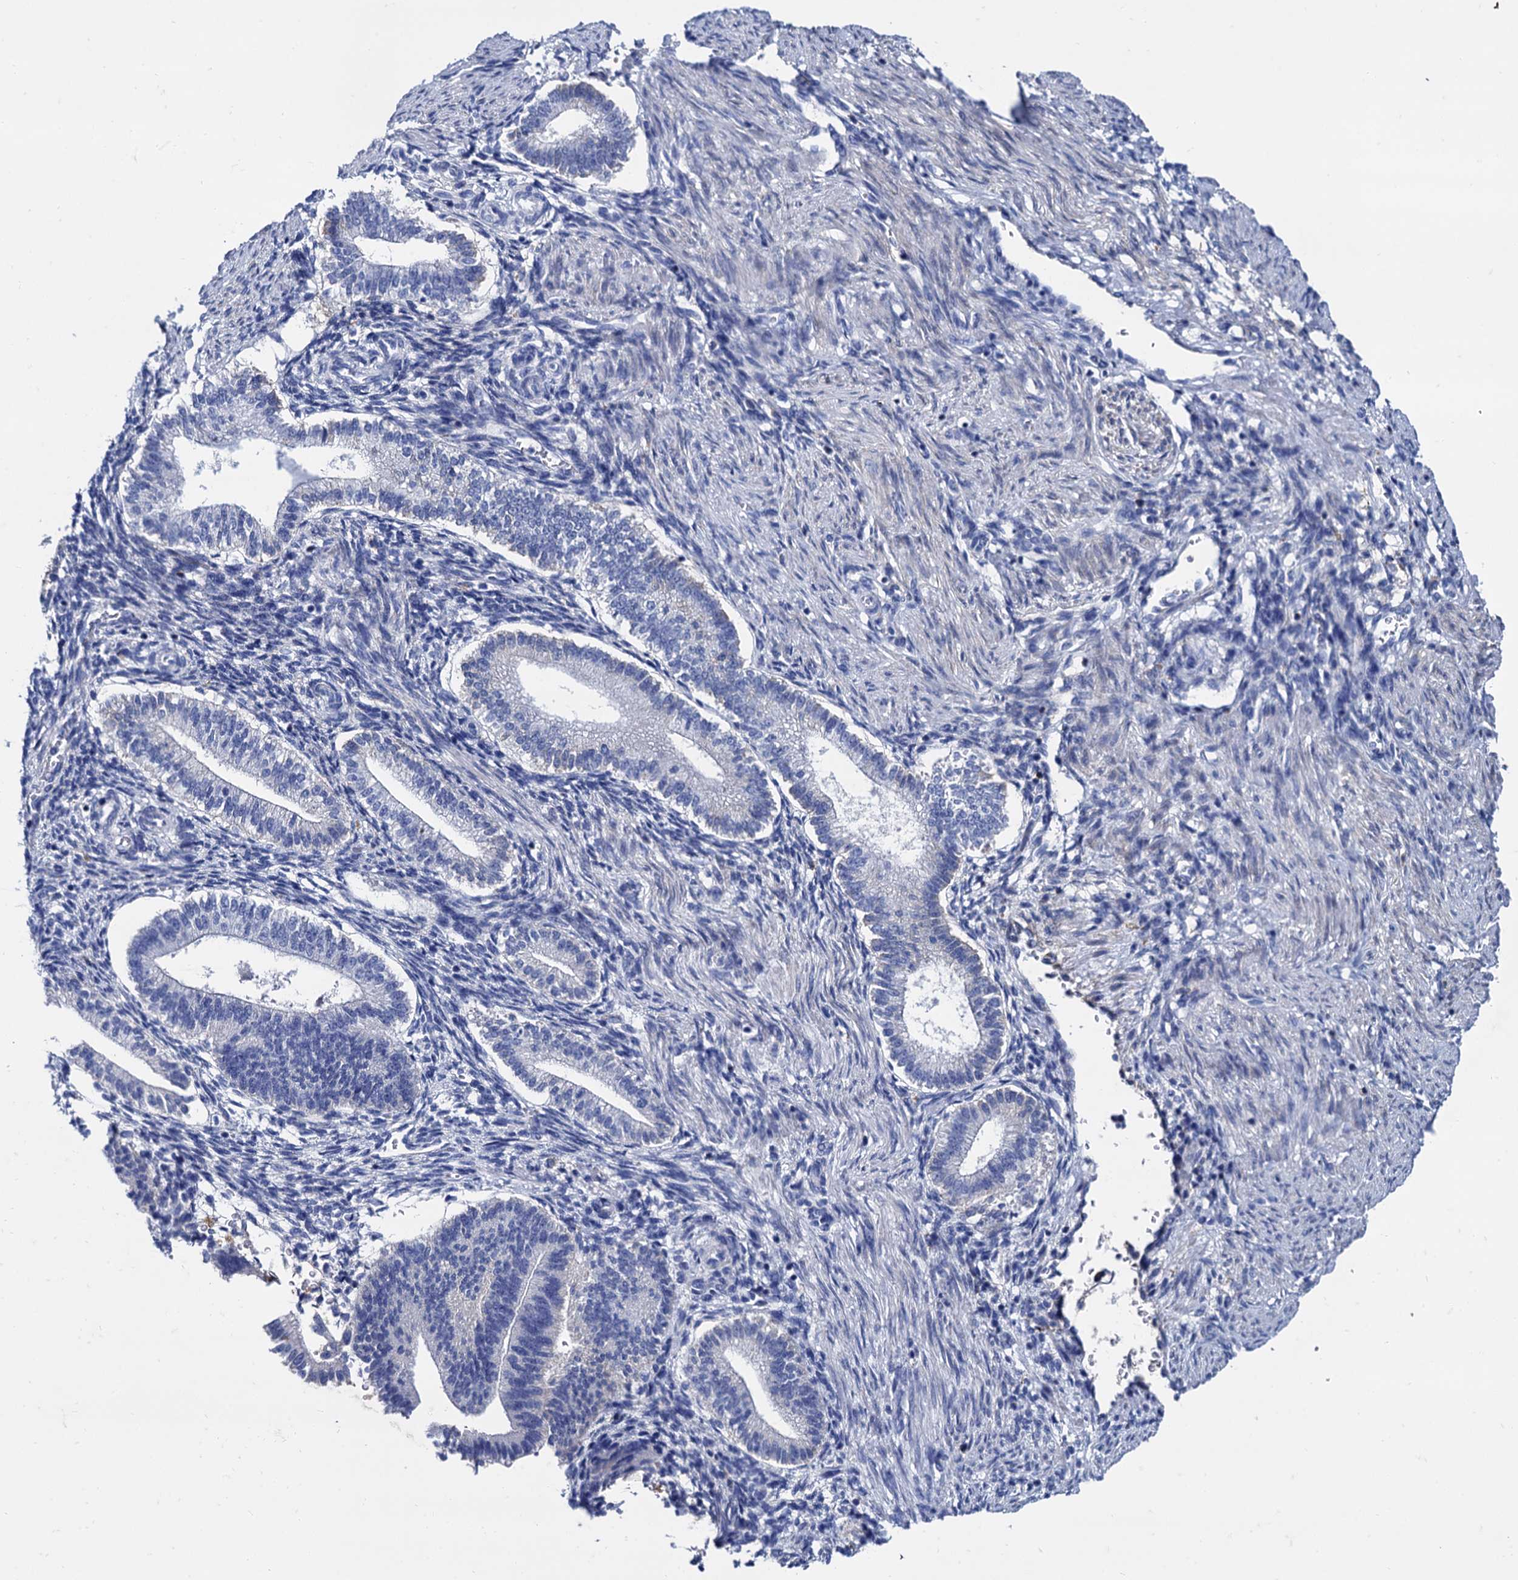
{"staining": {"intensity": "moderate", "quantity": "<25%", "location": "cytoplasmic/membranous"}, "tissue": "endometrium", "cell_type": "Cells in endometrial stroma", "image_type": "normal", "snomed": [{"axis": "morphology", "description": "Normal tissue, NOS"}, {"axis": "topography", "description": "Endometrium"}], "caption": "Moderate cytoplasmic/membranous protein expression is appreciated in about <25% of cells in endometrial stroma in endometrium. The protein of interest is stained brown, and the nuclei are stained in blue (DAB IHC with brightfield microscopy, high magnification).", "gene": "APOD", "patient": {"sex": "female", "age": 25}}